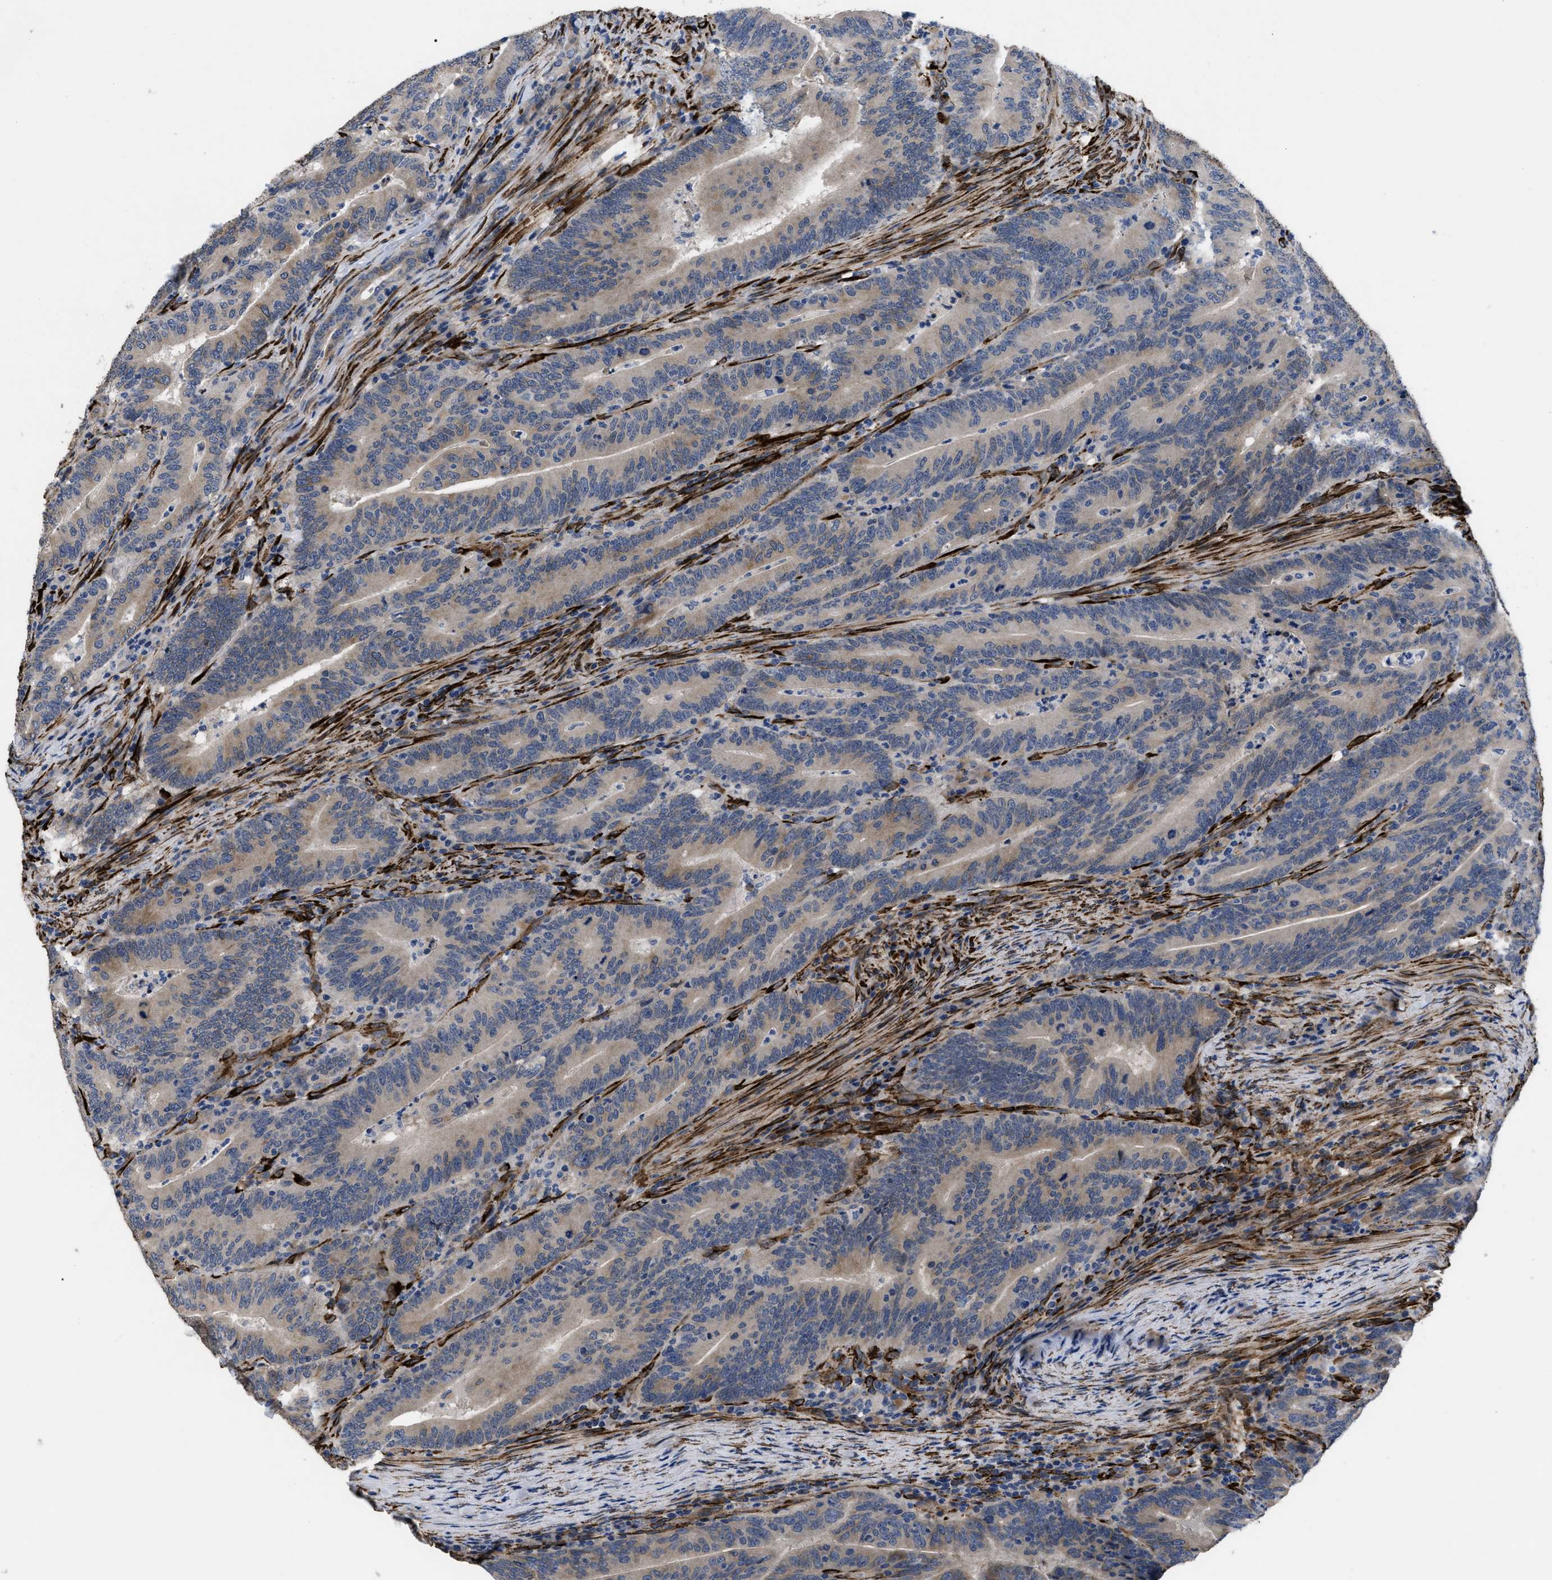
{"staining": {"intensity": "moderate", "quantity": "<25%", "location": "cytoplasmic/membranous"}, "tissue": "colorectal cancer", "cell_type": "Tumor cells", "image_type": "cancer", "snomed": [{"axis": "morphology", "description": "Adenocarcinoma, NOS"}, {"axis": "topography", "description": "Colon"}], "caption": "Protein staining of colorectal adenocarcinoma tissue exhibits moderate cytoplasmic/membranous positivity in about <25% of tumor cells.", "gene": "SQLE", "patient": {"sex": "female", "age": 66}}